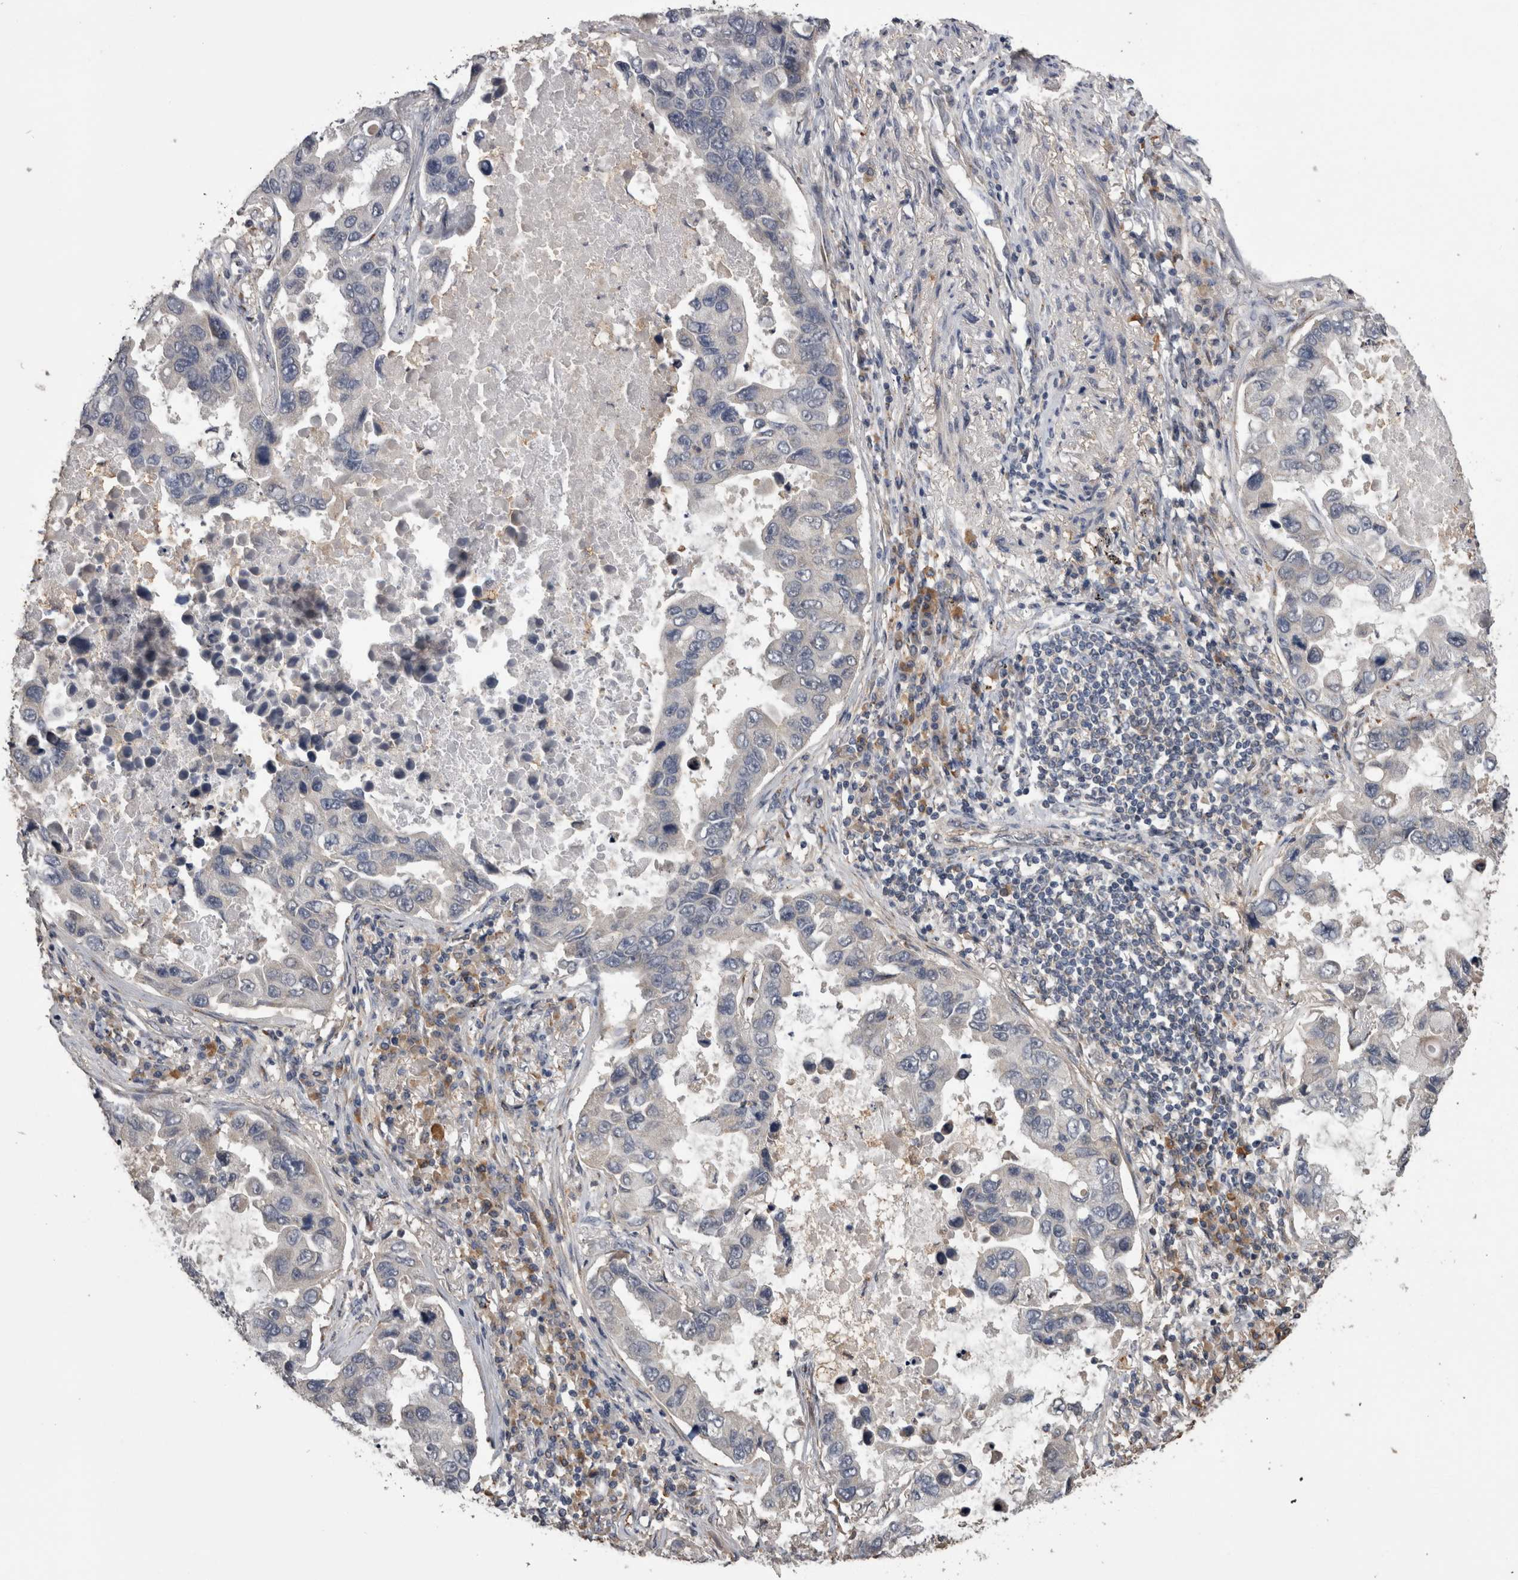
{"staining": {"intensity": "negative", "quantity": "none", "location": "none"}, "tissue": "lung cancer", "cell_type": "Tumor cells", "image_type": "cancer", "snomed": [{"axis": "morphology", "description": "Adenocarcinoma, NOS"}, {"axis": "topography", "description": "Lung"}], "caption": "A photomicrograph of adenocarcinoma (lung) stained for a protein displays no brown staining in tumor cells. (DAB IHC visualized using brightfield microscopy, high magnification).", "gene": "ANXA13", "patient": {"sex": "male", "age": 64}}